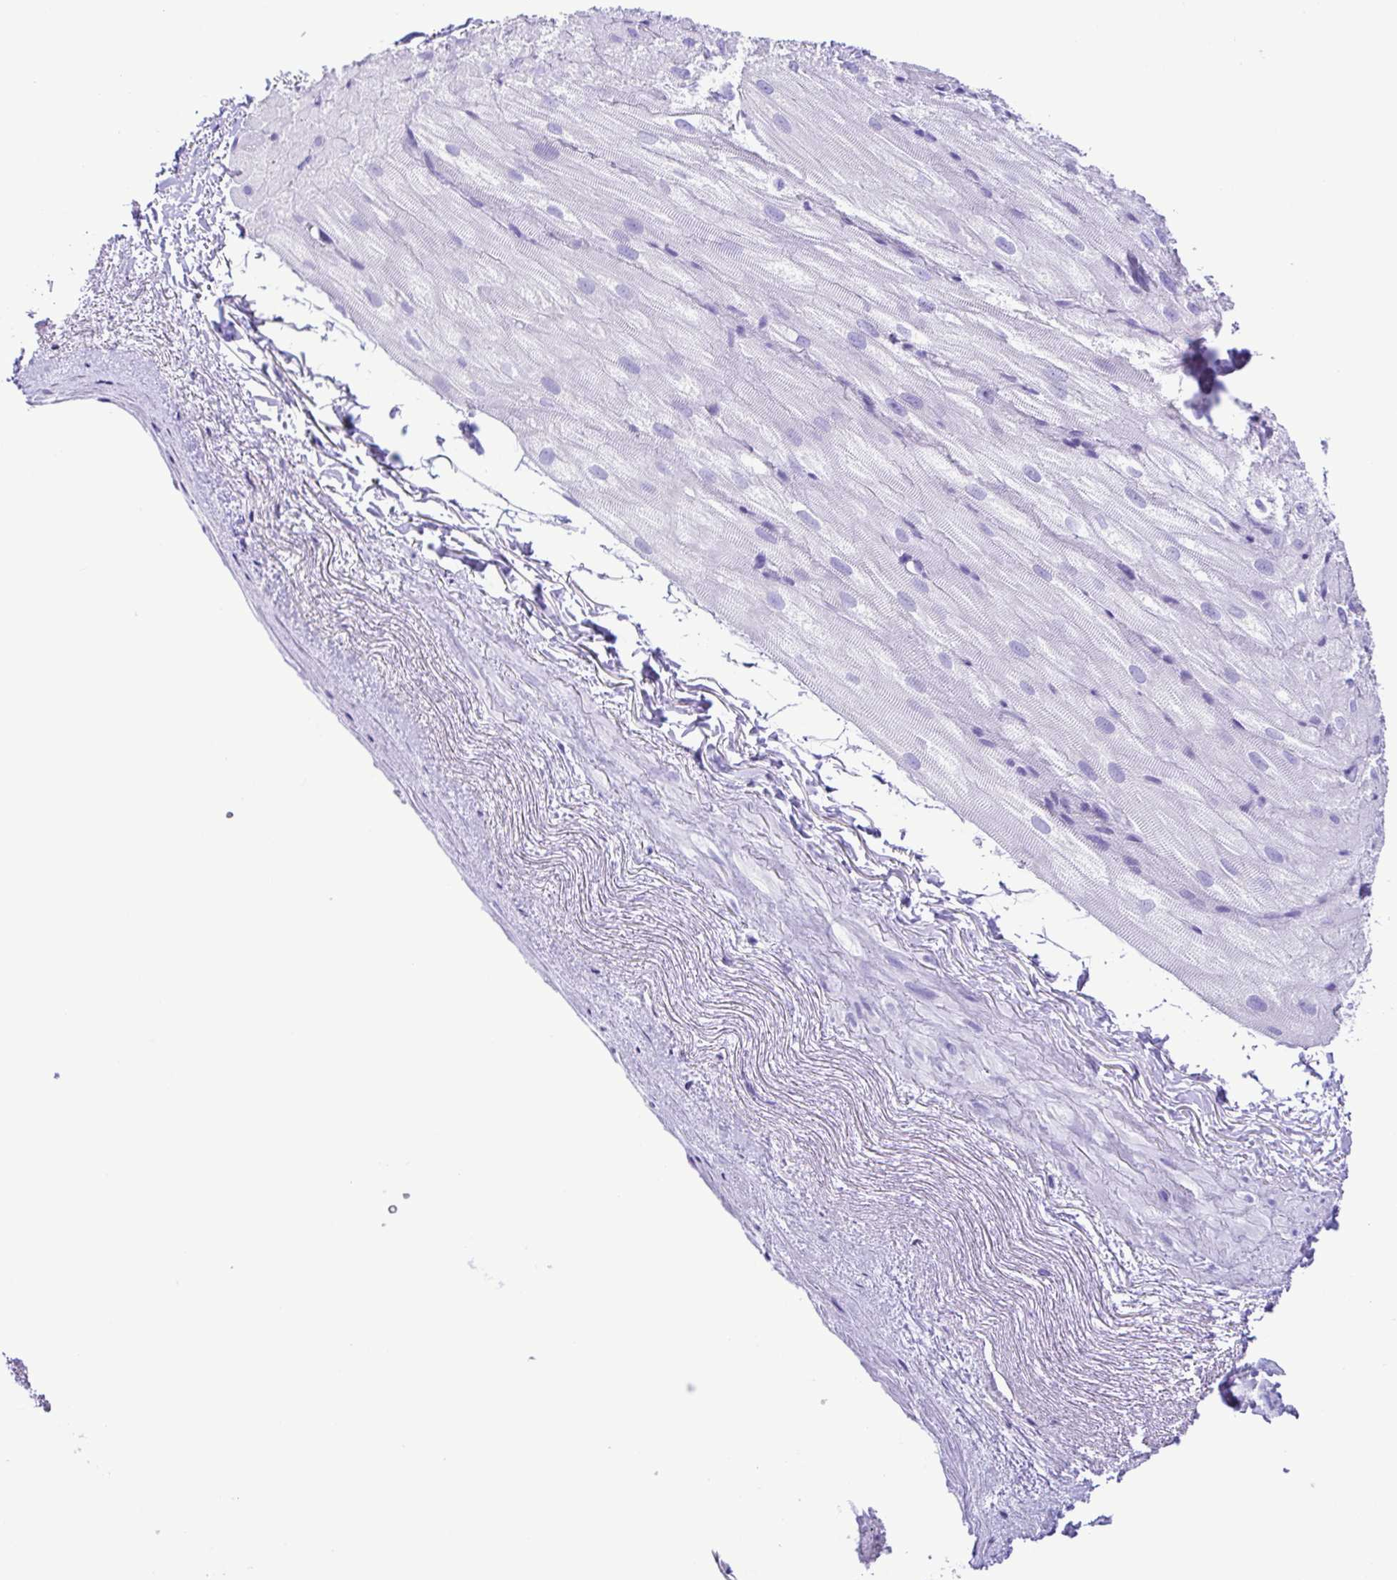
{"staining": {"intensity": "negative", "quantity": "none", "location": "none"}, "tissue": "heart muscle", "cell_type": "Cardiomyocytes", "image_type": "normal", "snomed": [{"axis": "morphology", "description": "Normal tissue, NOS"}, {"axis": "topography", "description": "Heart"}], "caption": "Immunohistochemistry micrograph of benign heart muscle: human heart muscle stained with DAB shows no significant protein expression in cardiomyocytes.", "gene": "ERP27", "patient": {"sex": "male", "age": 62}}